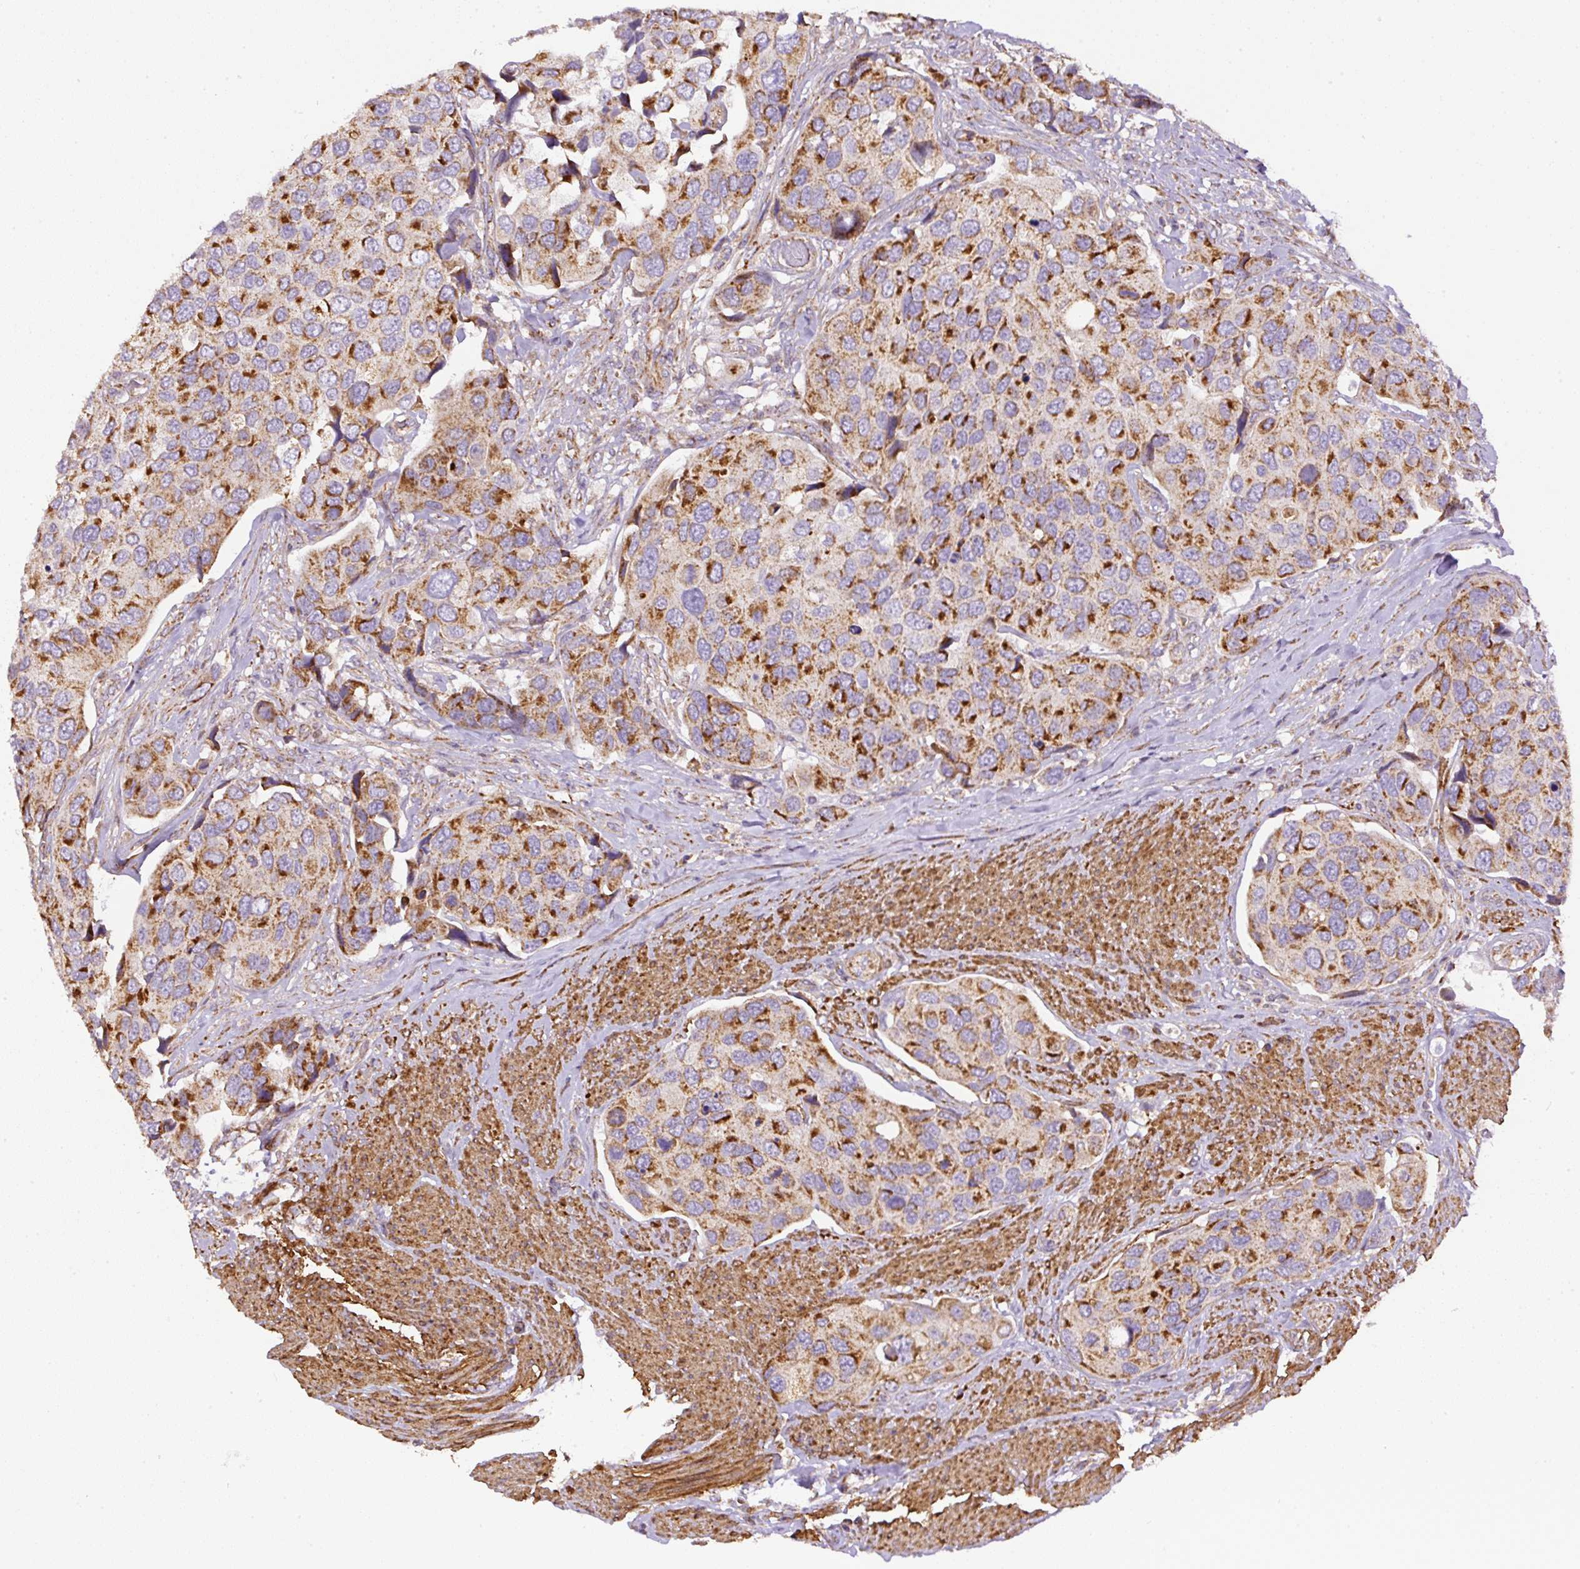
{"staining": {"intensity": "strong", "quantity": ">75%", "location": "cytoplasmic/membranous"}, "tissue": "urothelial cancer", "cell_type": "Tumor cells", "image_type": "cancer", "snomed": [{"axis": "morphology", "description": "Urothelial carcinoma, High grade"}, {"axis": "topography", "description": "Urinary bladder"}], "caption": "The immunohistochemical stain labels strong cytoplasmic/membranous positivity in tumor cells of urothelial carcinoma (high-grade) tissue. (Stains: DAB (3,3'-diaminobenzidine) in brown, nuclei in blue, Microscopy: brightfield microscopy at high magnification).", "gene": "NDUFAF2", "patient": {"sex": "male", "age": 74}}